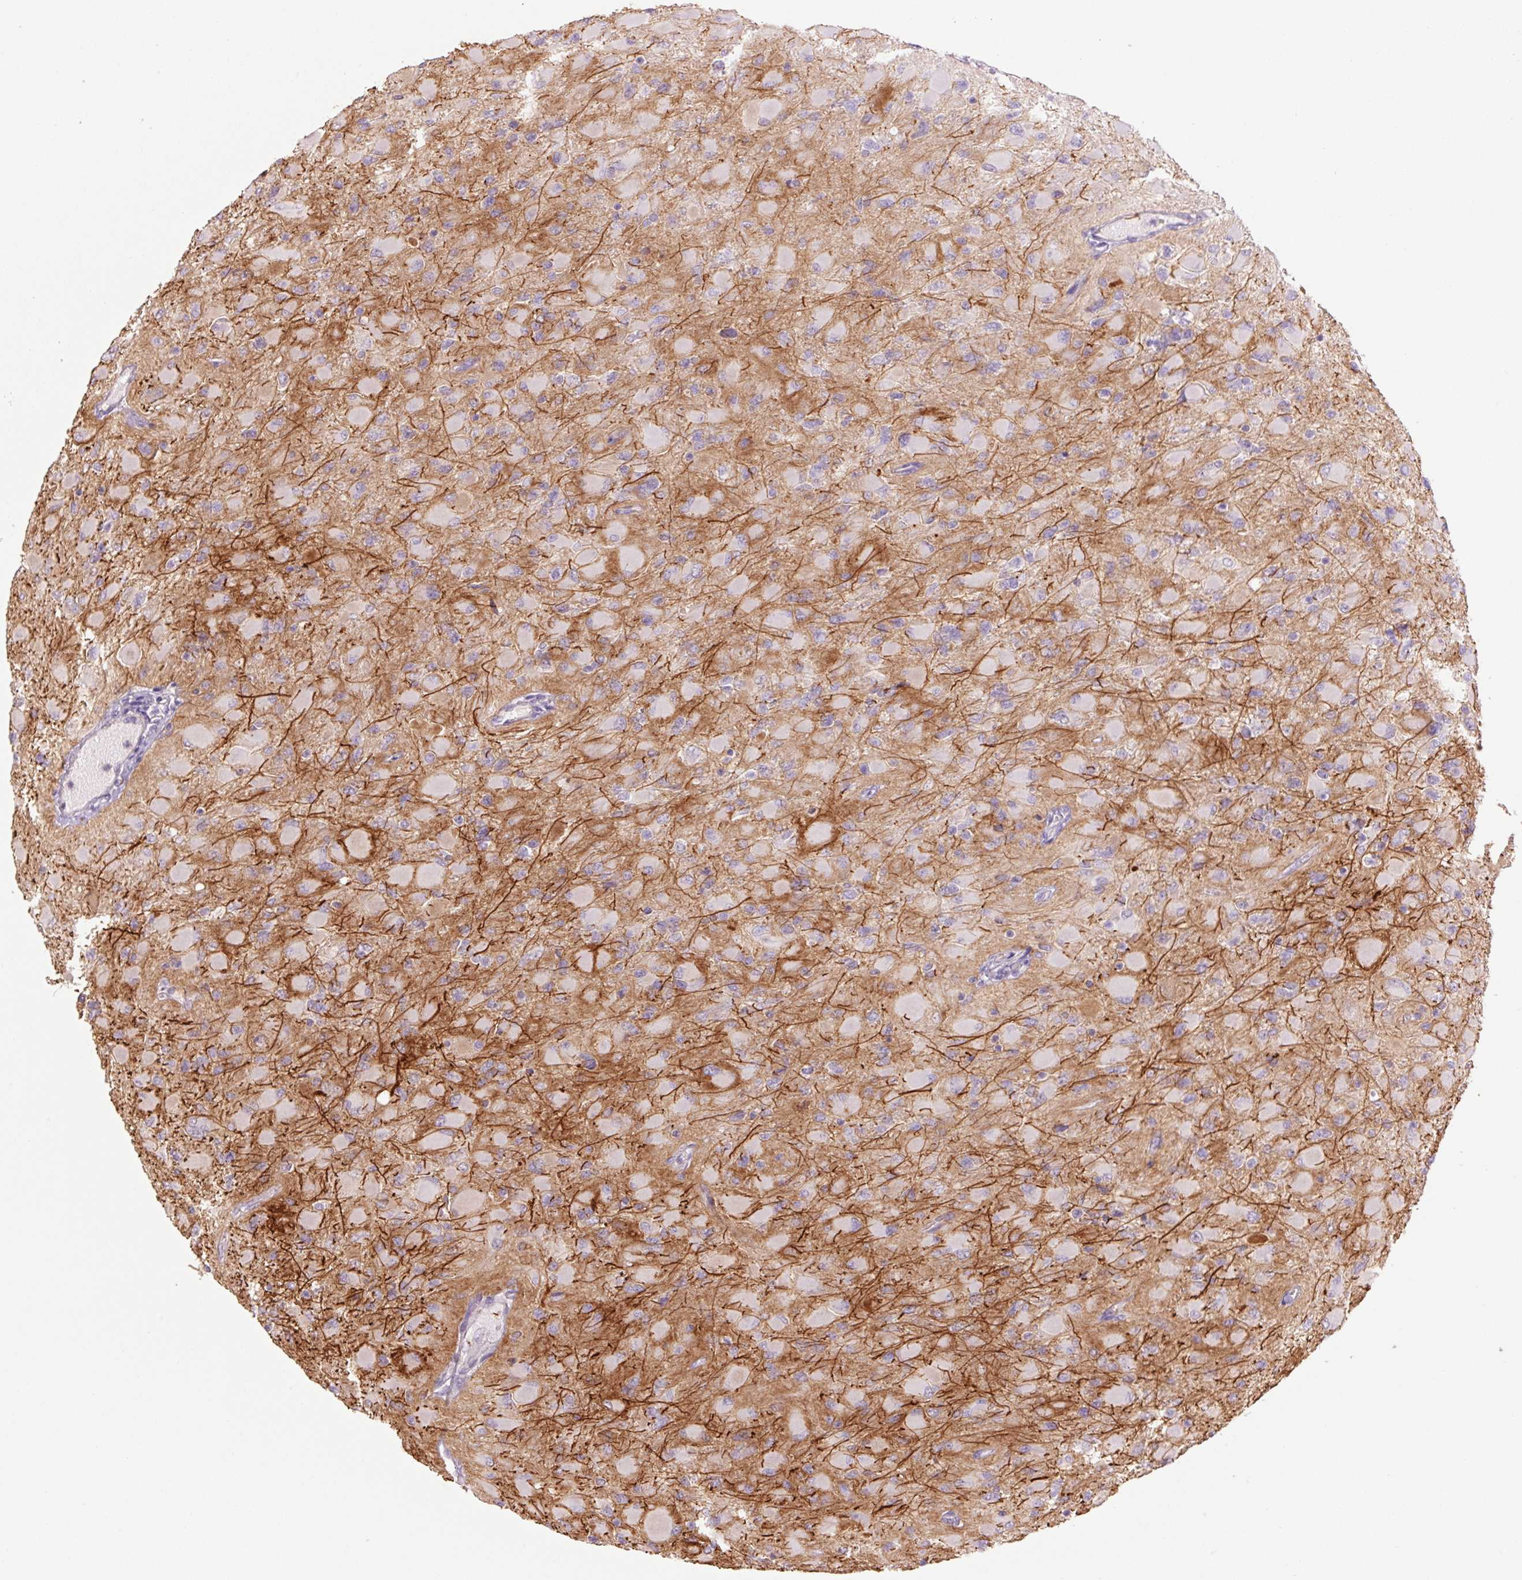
{"staining": {"intensity": "negative", "quantity": "none", "location": "none"}, "tissue": "glioma", "cell_type": "Tumor cells", "image_type": "cancer", "snomed": [{"axis": "morphology", "description": "Glioma, malignant, High grade"}, {"axis": "topography", "description": "Cerebral cortex"}], "caption": "Tumor cells show no significant protein staining in high-grade glioma (malignant).", "gene": "SLC1A4", "patient": {"sex": "female", "age": 36}}